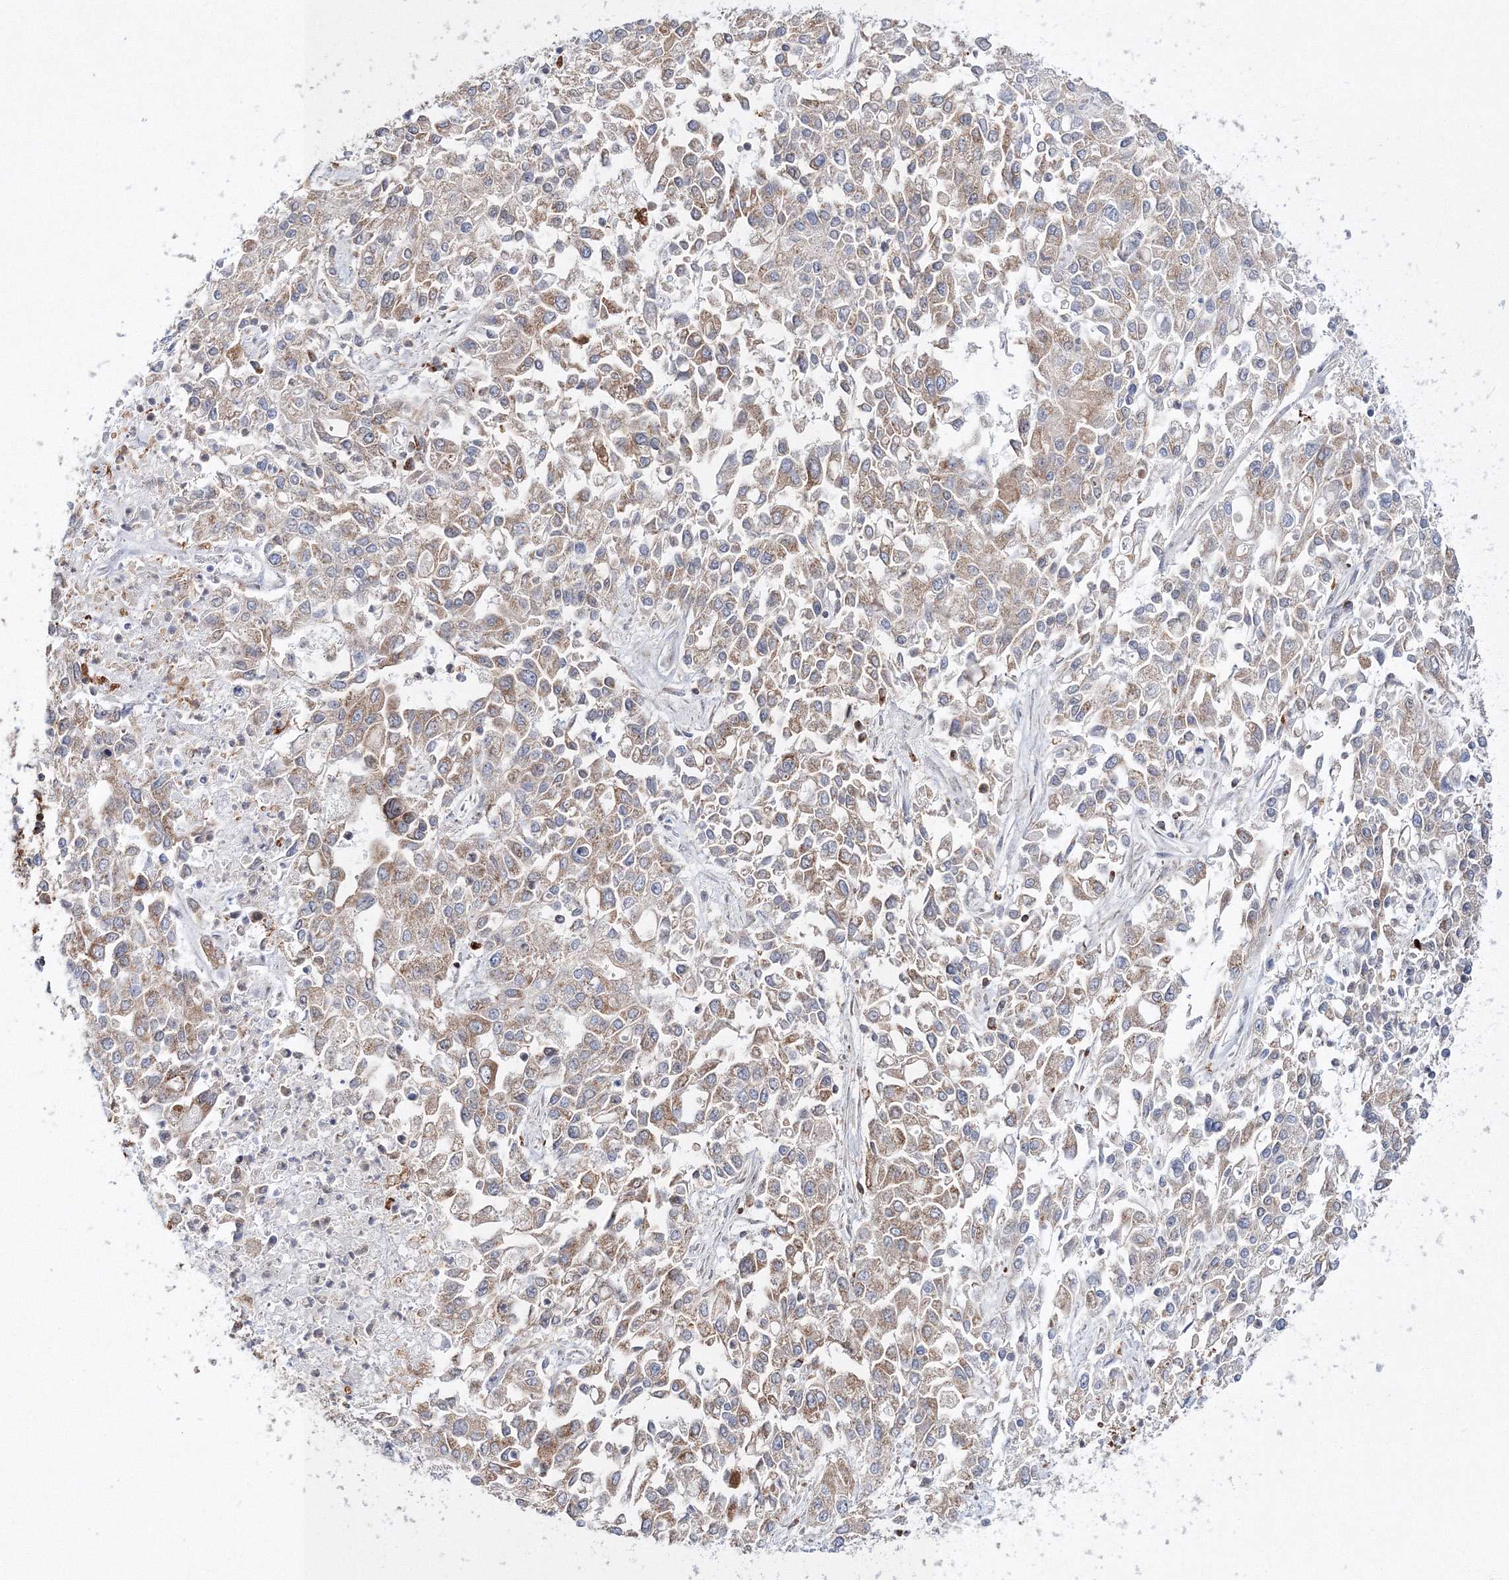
{"staining": {"intensity": "weak", "quantity": "25%-75%", "location": "cytoplasmic/membranous"}, "tissue": "endometrial cancer", "cell_type": "Tumor cells", "image_type": "cancer", "snomed": [{"axis": "morphology", "description": "Adenocarcinoma, NOS"}, {"axis": "topography", "description": "Endometrium"}], "caption": "Protein expression analysis of human endometrial cancer reveals weak cytoplasmic/membranous expression in approximately 25%-75% of tumor cells. Ihc stains the protein of interest in brown and the nuclei are stained blue.", "gene": "ARCN1", "patient": {"sex": "female", "age": 49}}